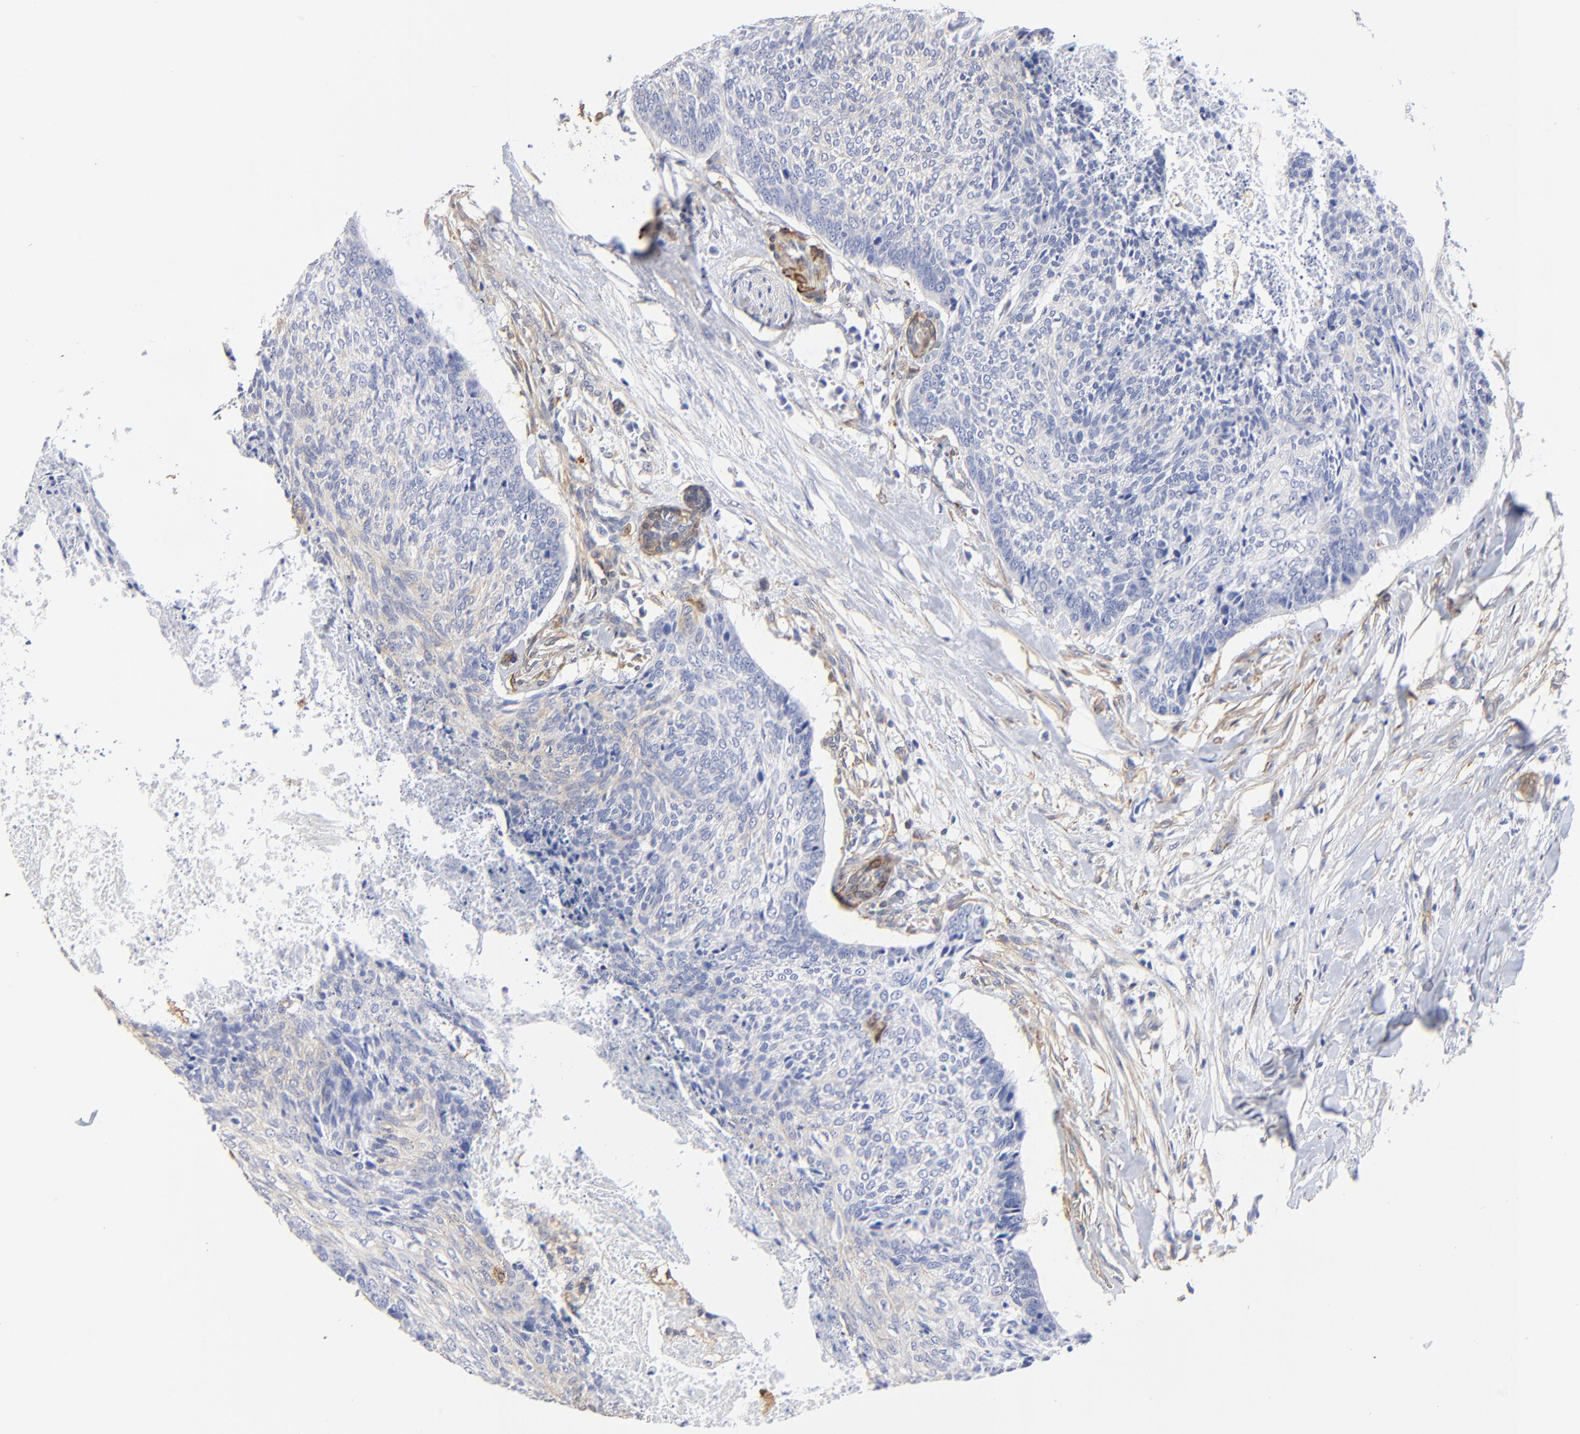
{"staining": {"intensity": "negative", "quantity": "none", "location": "none"}, "tissue": "head and neck cancer", "cell_type": "Tumor cells", "image_type": "cancer", "snomed": [{"axis": "morphology", "description": "Squamous cell carcinoma, NOS"}, {"axis": "topography", "description": "Salivary gland"}, {"axis": "topography", "description": "Head-Neck"}], "caption": "Immunohistochemistry histopathology image of human head and neck cancer (squamous cell carcinoma) stained for a protein (brown), which reveals no staining in tumor cells.", "gene": "TAGLN2", "patient": {"sex": "male", "age": 70}}